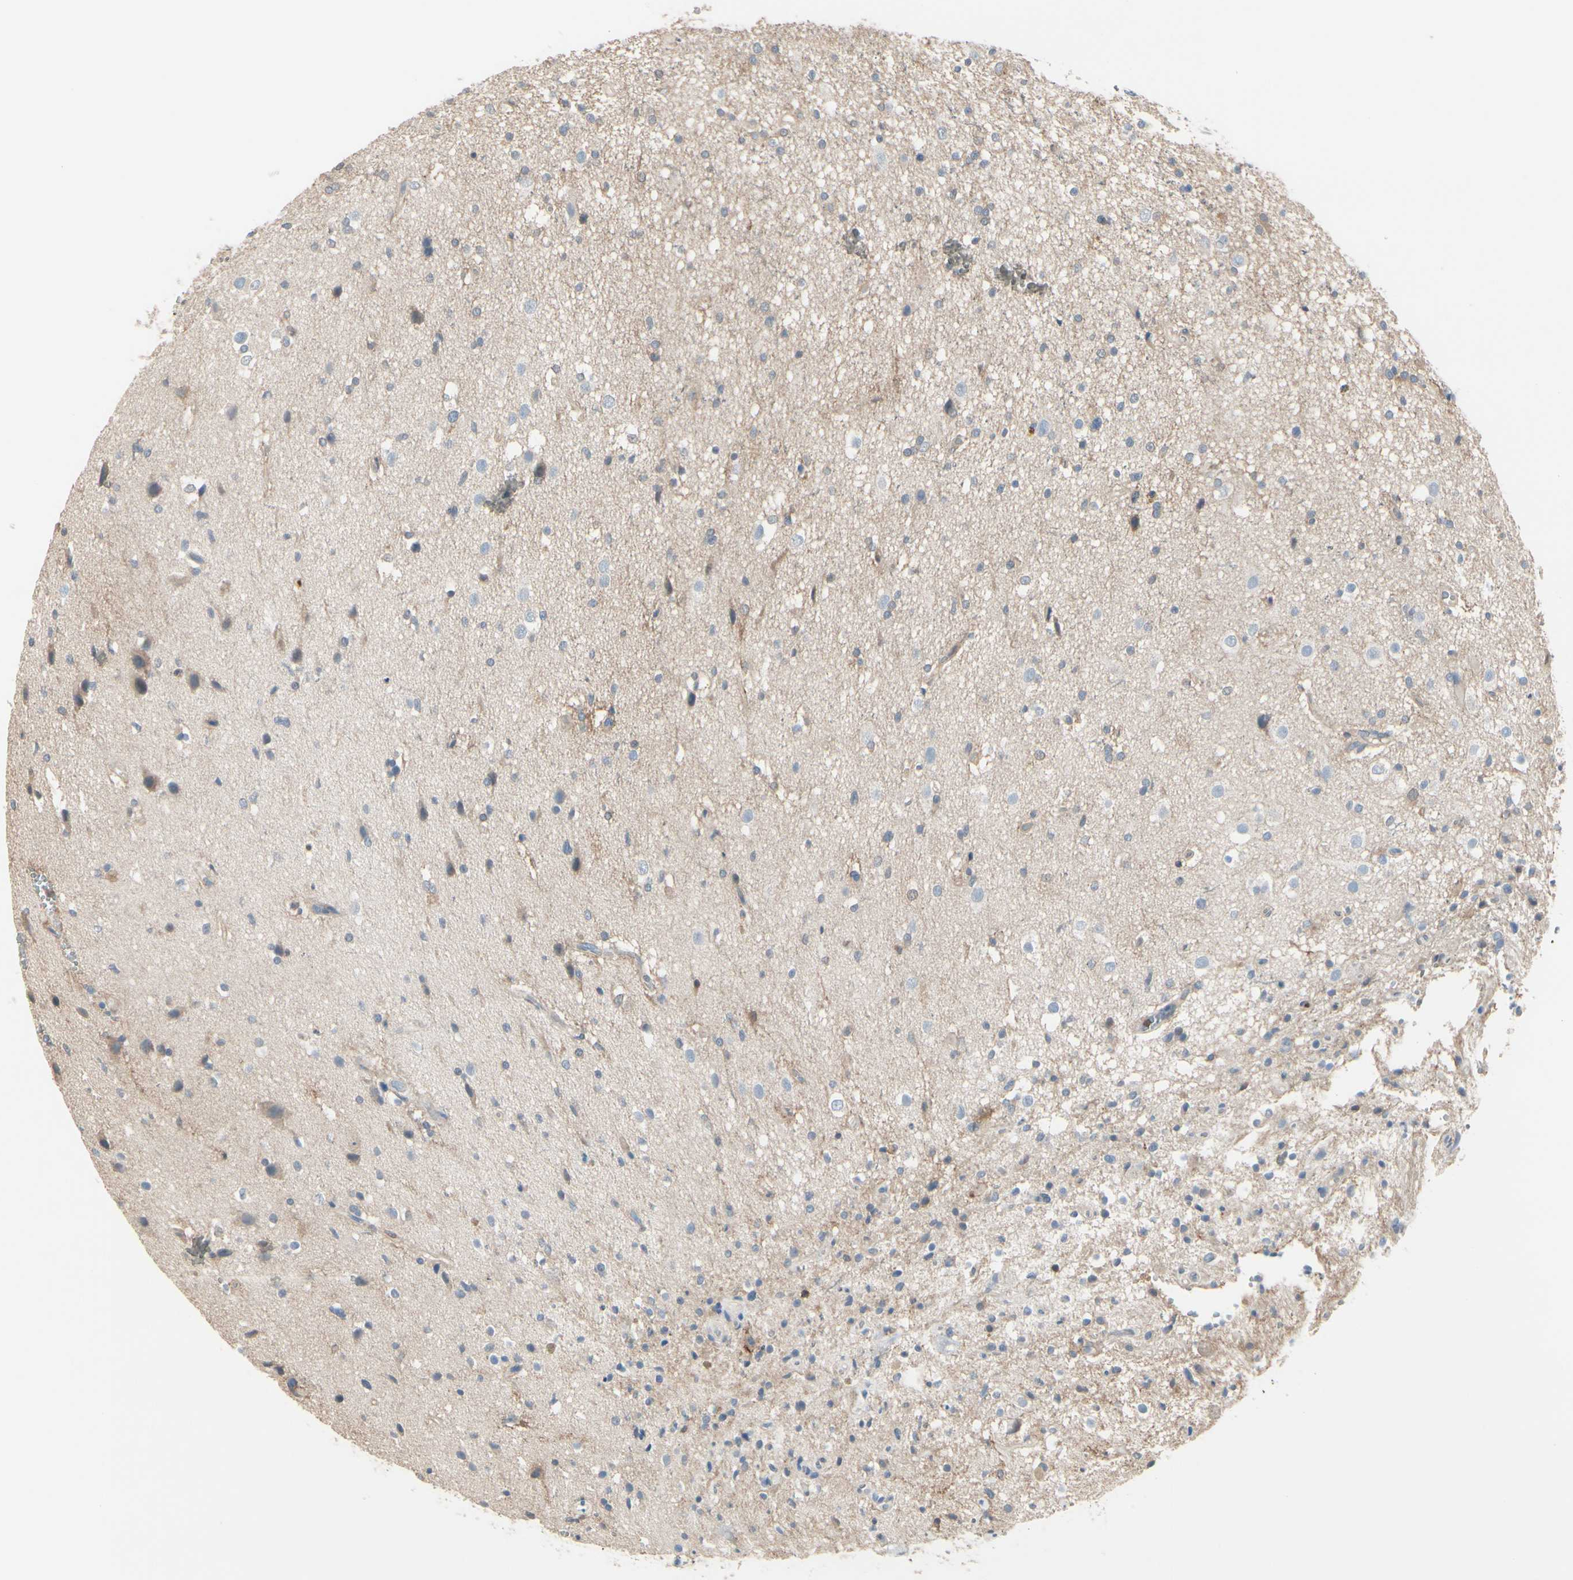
{"staining": {"intensity": "moderate", "quantity": "25%-75%", "location": "cytoplasmic/membranous"}, "tissue": "glioma", "cell_type": "Tumor cells", "image_type": "cancer", "snomed": [{"axis": "morphology", "description": "Glioma, malignant, High grade"}, {"axis": "topography", "description": "Brain"}], "caption": "Protein expression analysis of malignant glioma (high-grade) displays moderate cytoplasmic/membranous positivity in approximately 25%-75% of tumor cells.", "gene": "SLC9A3R1", "patient": {"sex": "male", "age": 33}}